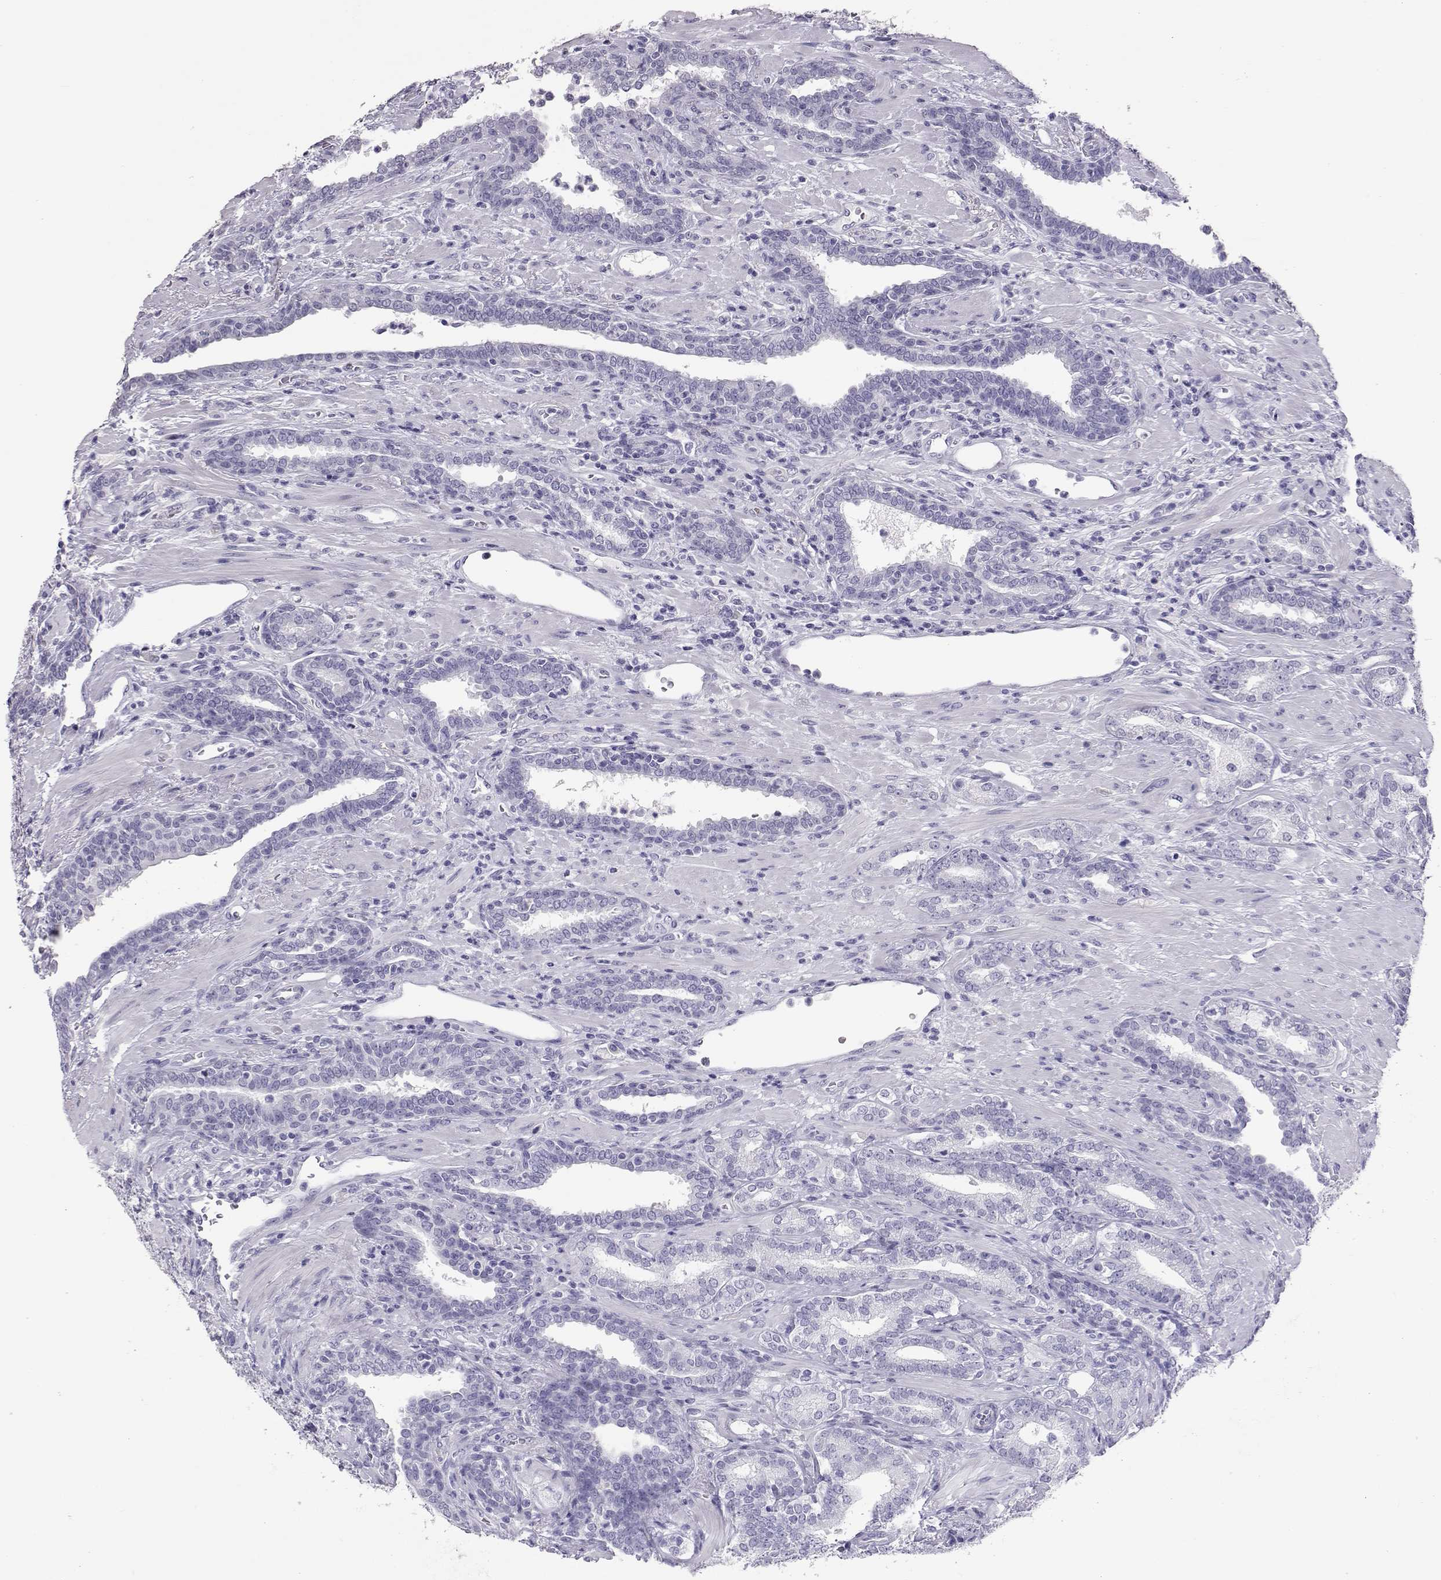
{"staining": {"intensity": "negative", "quantity": "none", "location": "none"}, "tissue": "prostate cancer", "cell_type": "Tumor cells", "image_type": "cancer", "snomed": [{"axis": "morphology", "description": "Adenocarcinoma, Low grade"}, {"axis": "topography", "description": "Prostate"}], "caption": "DAB immunohistochemical staining of prostate cancer exhibits no significant positivity in tumor cells.", "gene": "PMCH", "patient": {"sex": "male", "age": 61}}